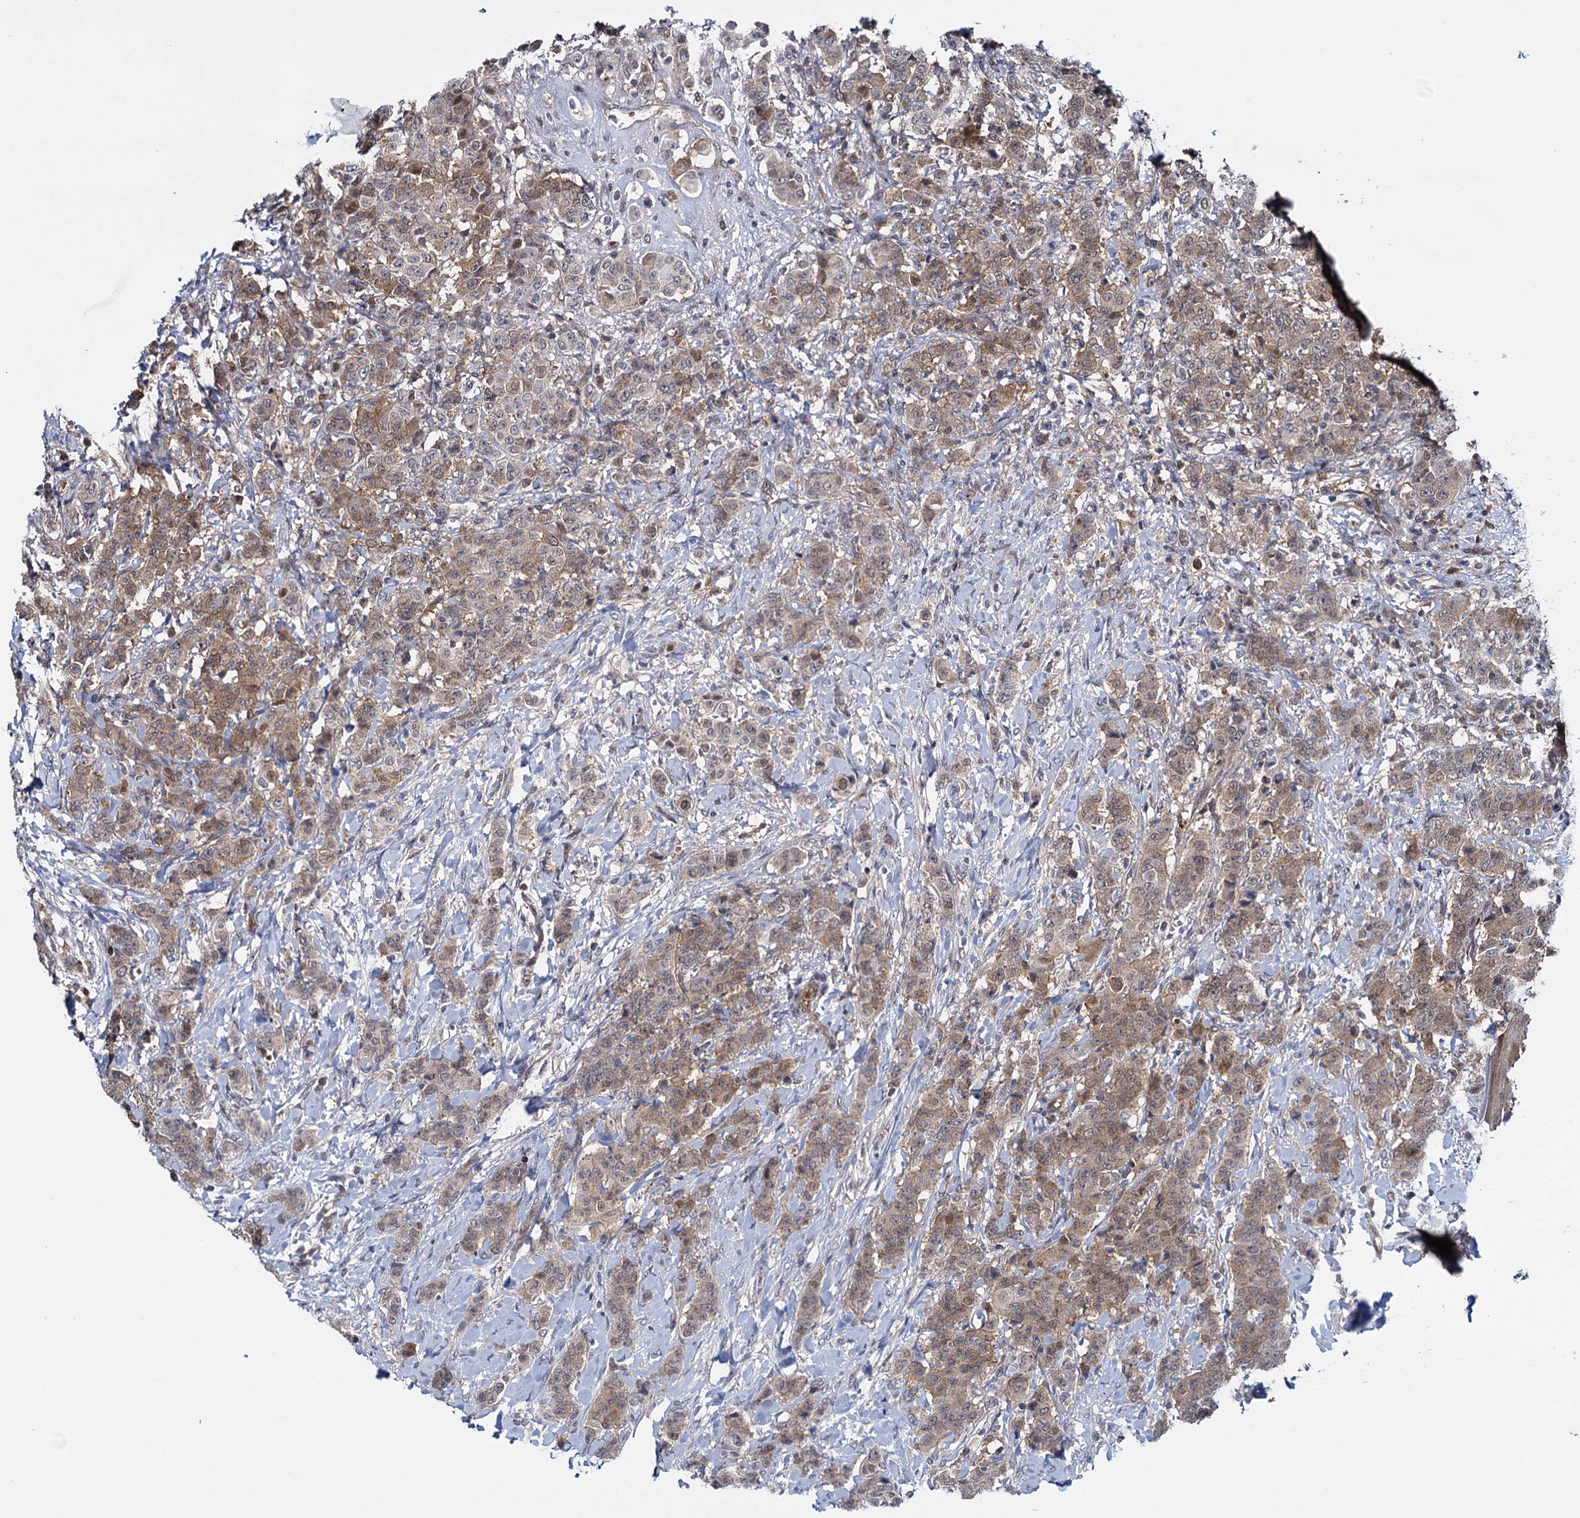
{"staining": {"intensity": "moderate", "quantity": ">75%", "location": "cytoplasmic/membranous,nuclear"}, "tissue": "breast cancer", "cell_type": "Tumor cells", "image_type": "cancer", "snomed": [{"axis": "morphology", "description": "Duct carcinoma"}, {"axis": "topography", "description": "Breast"}], "caption": "DAB (3,3'-diaminobenzidine) immunohistochemical staining of intraductal carcinoma (breast) demonstrates moderate cytoplasmic/membranous and nuclear protein positivity in about >75% of tumor cells.", "gene": "GLO1", "patient": {"sex": "female", "age": 40}}